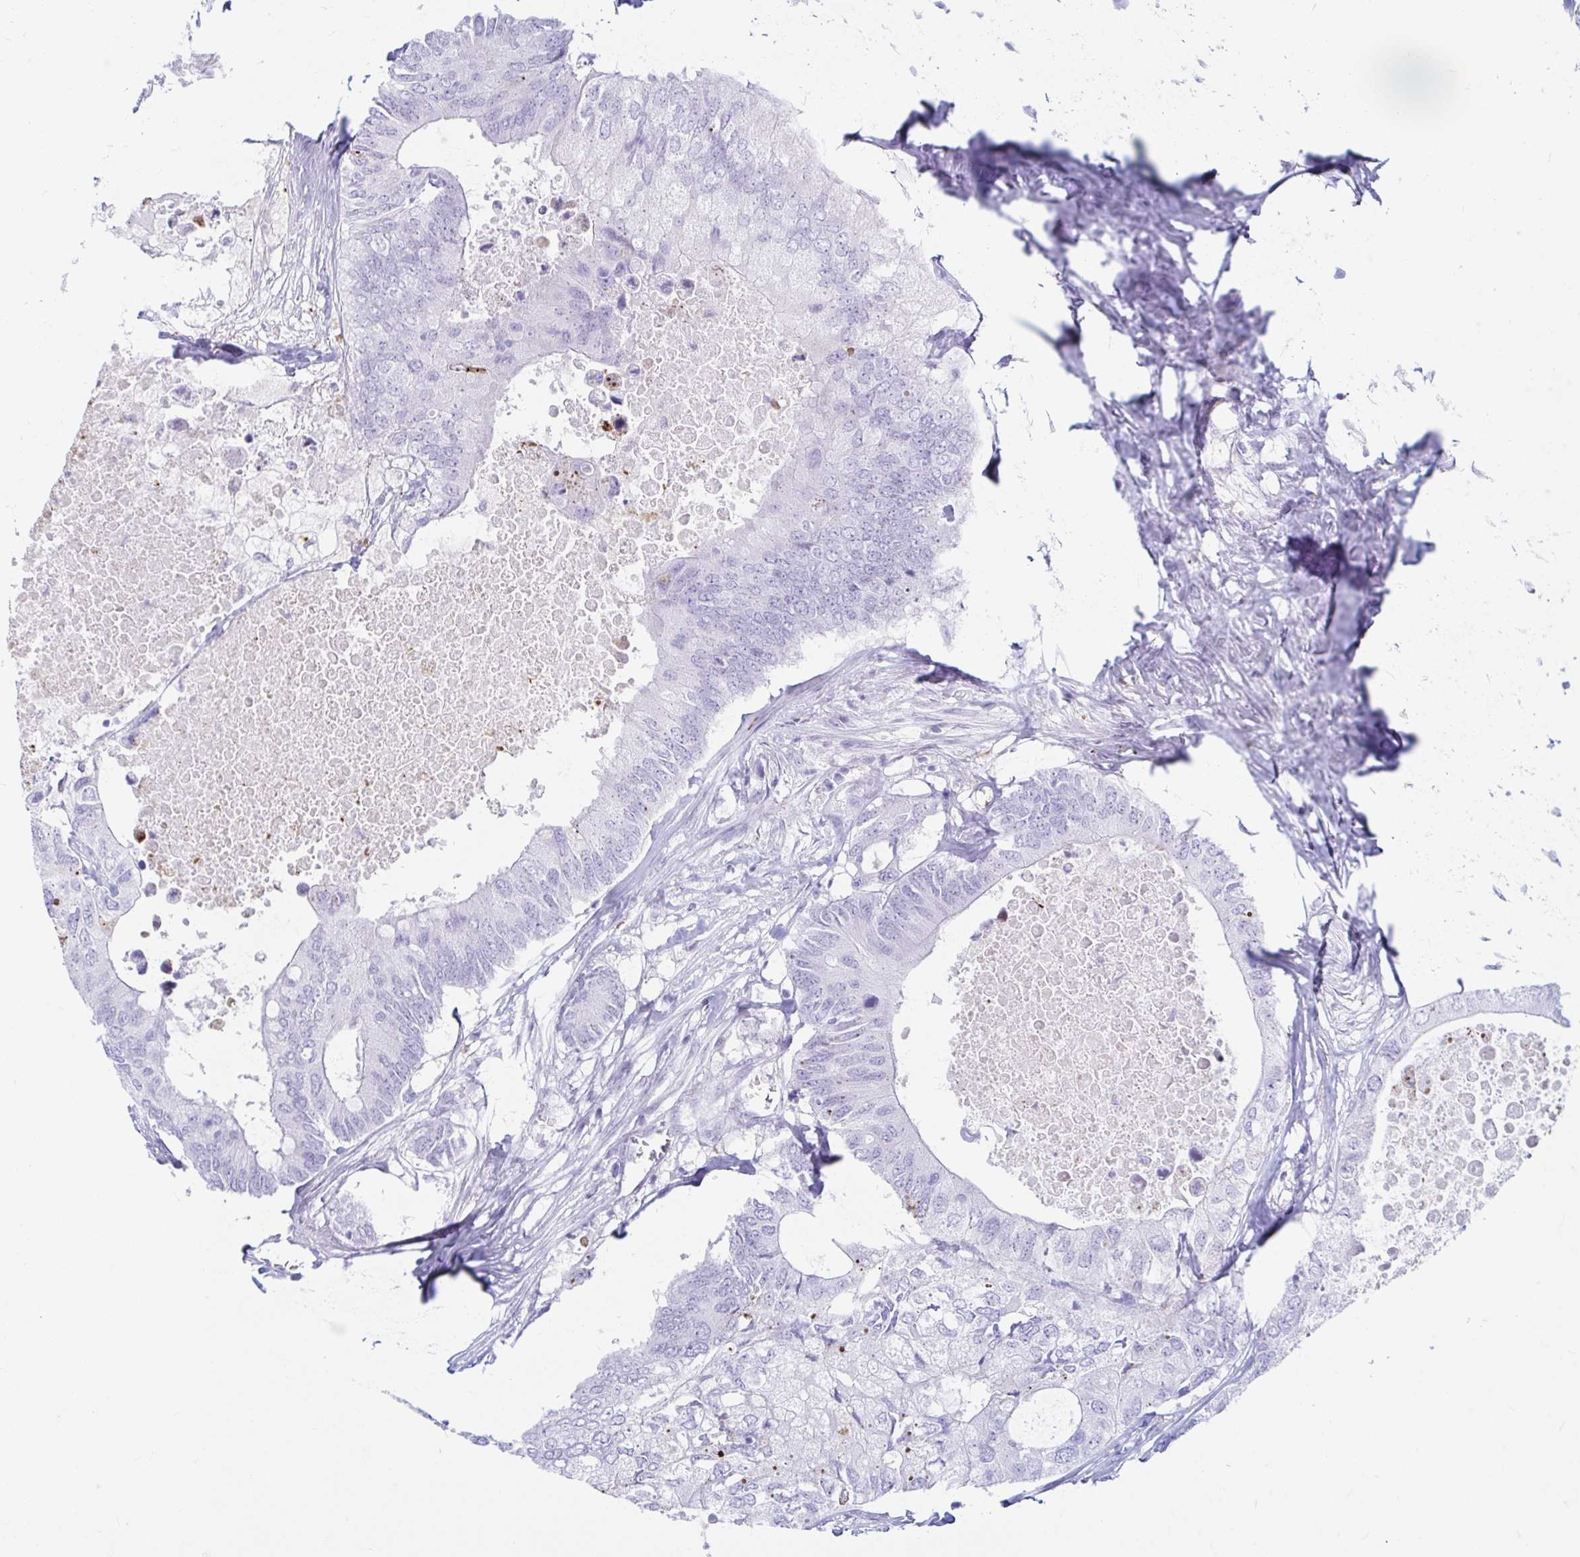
{"staining": {"intensity": "negative", "quantity": "none", "location": "none"}, "tissue": "colorectal cancer", "cell_type": "Tumor cells", "image_type": "cancer", "snomed": [{"axis": "morphology", "description": "Adenocarcinoma, NOS"}, {"axis": "topography", "description": "Colon"}], "caption": "Protein analysis of colorectal cancer (adenocarcinoma) exhibits no significant expression in tumor cells.", "gene": "ERICH6", "patient": {"sex": "male", "age": 71}}